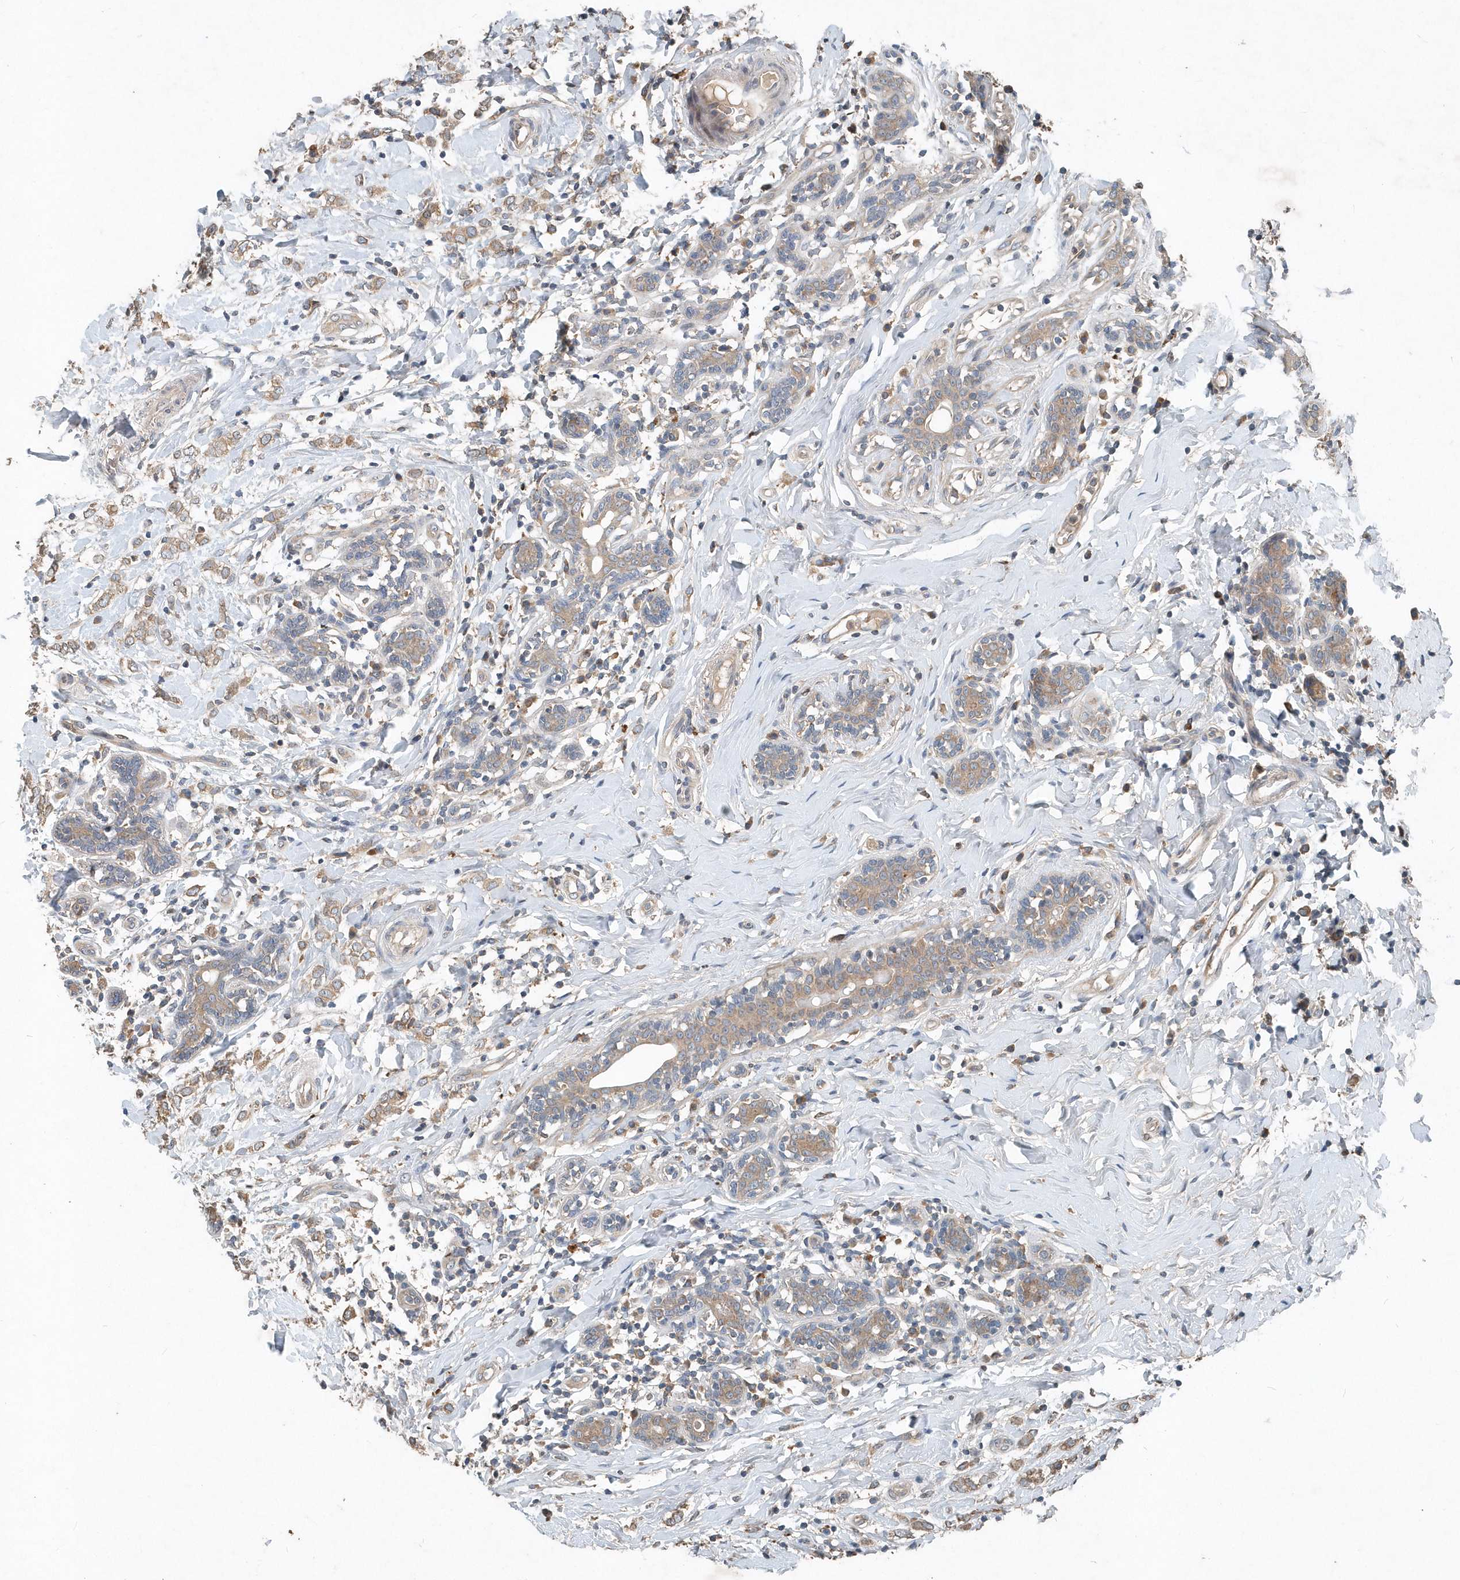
{"staining": {"intensity": "moderate", "quantity": ">75%", "location": "cytoplasmic/membranous"}, "tissue": "breast cancer", "cell_type": "Tumor cells", "image_type": "cancer", "snomed": [{"axis": "morphology", "description": "Normal tissue, NOS"}, {"axis": "morphology", "description": "Lobular carcinoma"}, {"axis": "topography", "description": "Breast"}], "caption": "Brown immunohistochemical staining in human lobular carcinoma (breast) shows moderate cytoplasmic/membranous positivity in approximately >75% of tumor cells.", "gene": "SCFD2", "patient": {"sex": "female", "age": 47}}